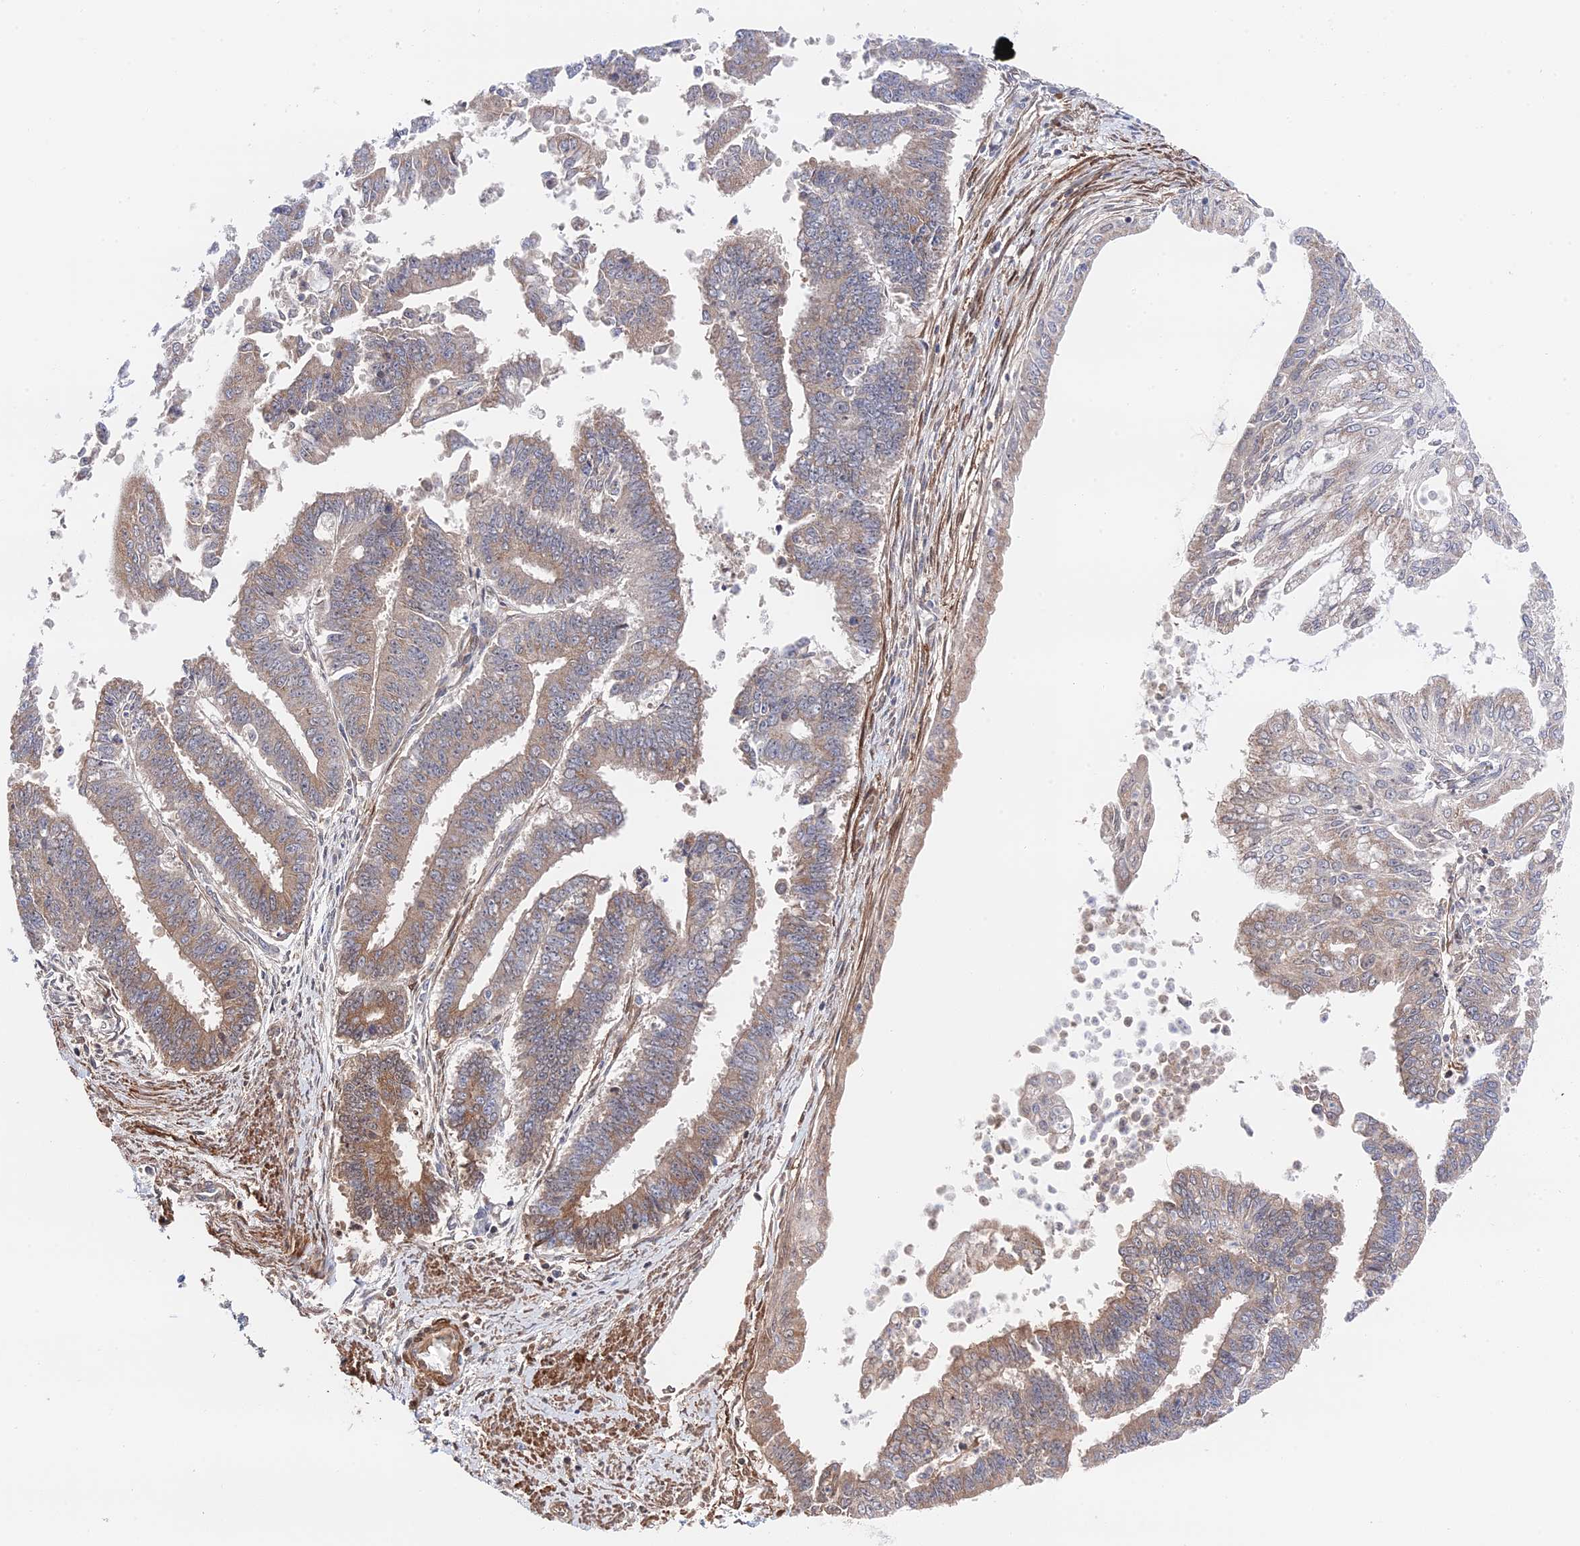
{"staining": {"intensity": "weak", "quantity": "25%-75%", "location": "cytoplasmic/membranous"}, "tissue": "endometrial cancer", "cell_type": "Tumor cells", "image_type": "cancer", "snomed": [{"axis": "morphology", "description": "Adenocarcinoma, NOS"}, {"axis": "topography", "description": "Endometrium"}], "caption": "Immunohistochemical staining of endometrial cancer (adenocarcinoma) shows low levels of weak cytoplasmic/membranous positivity in approximately 25%-75% of tumor cells. (Brightfield microscopy of DAB IHC at high magnification).", "gene": "ZNF320", "patient": {"sex": "female", "age": 73}}